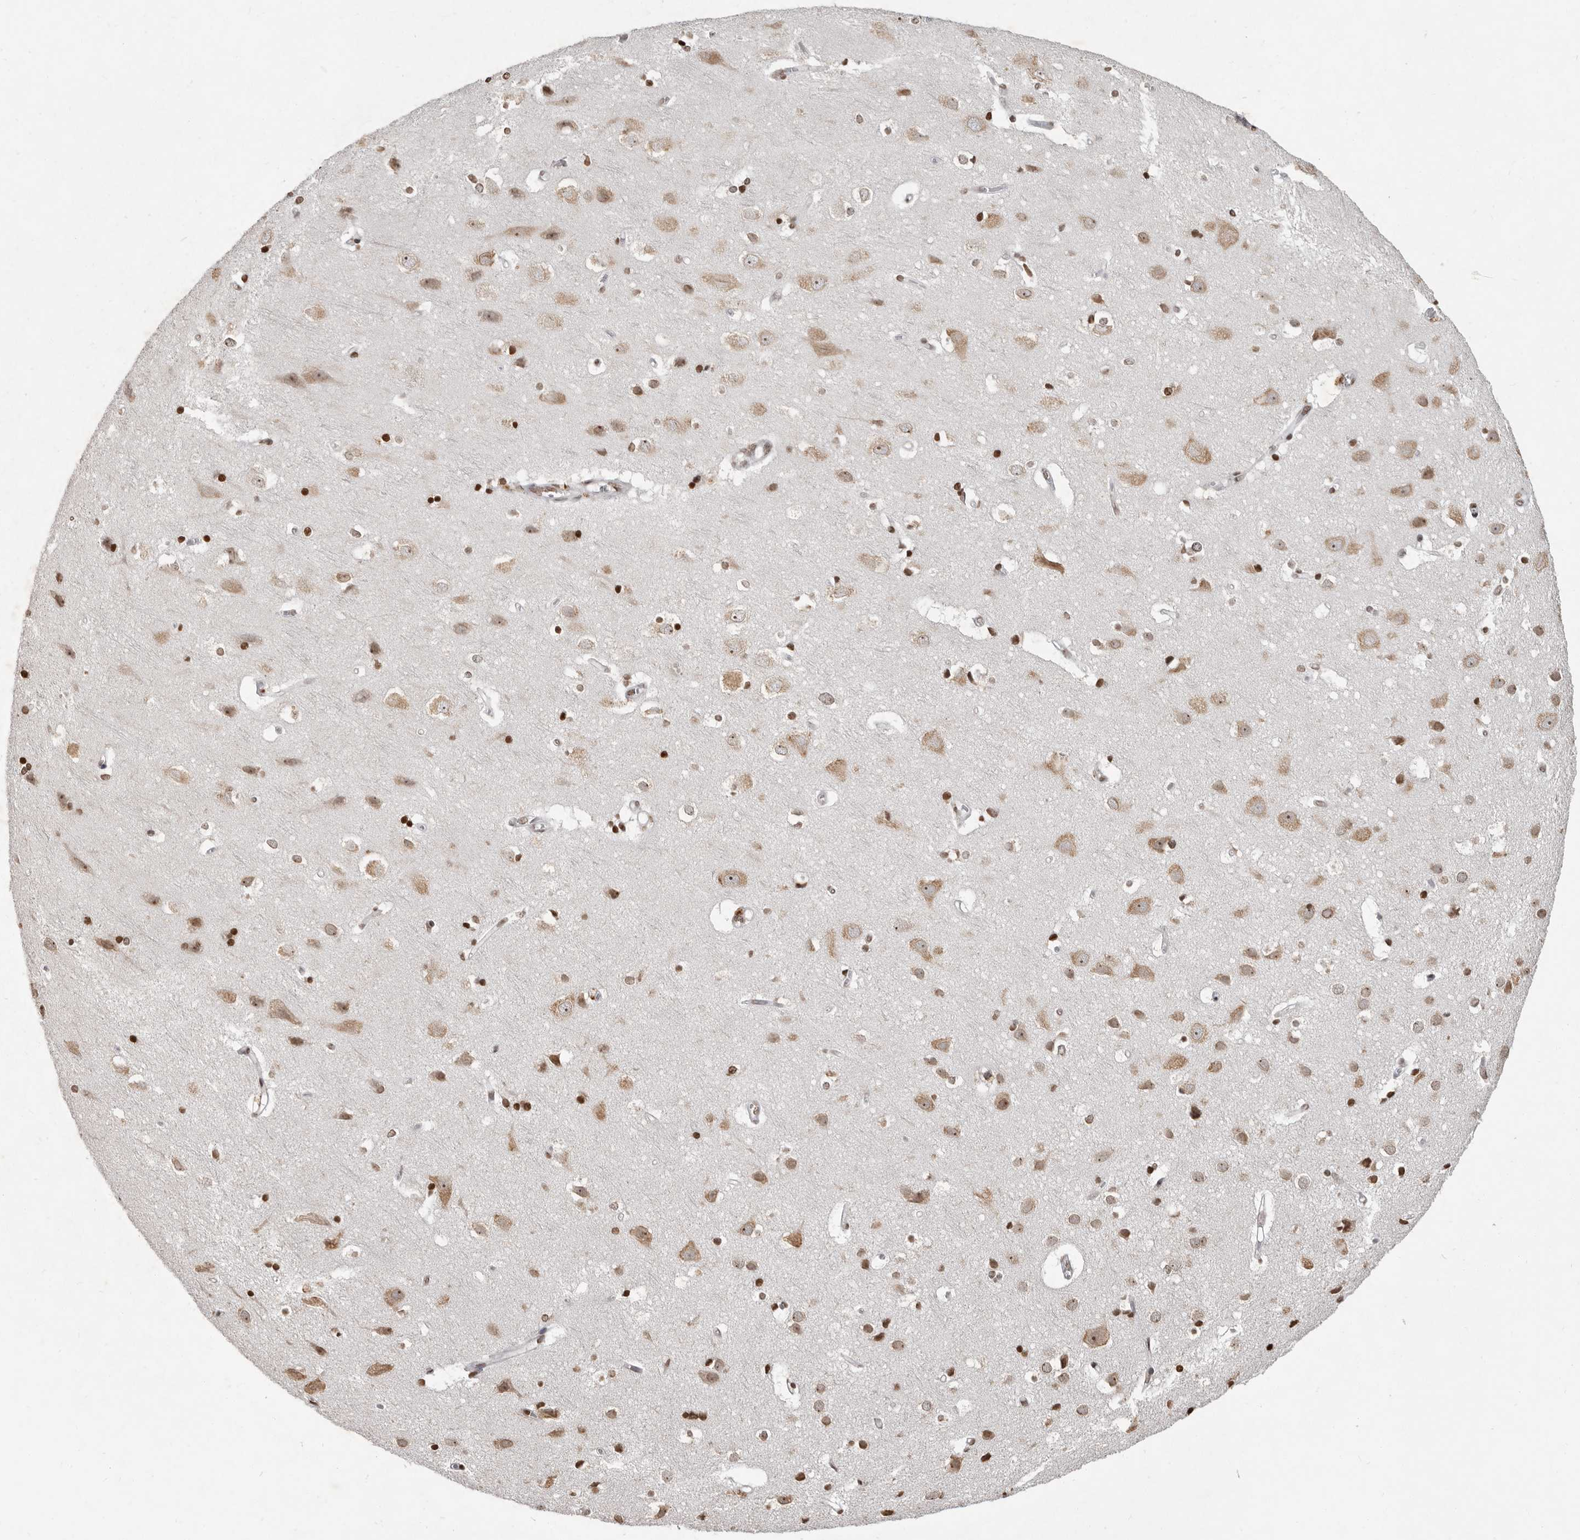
{"staining": {"intensity": "moderate", "quantity": ">75%", "location": "nuclear"}, "tissue": "cerebral cortex", "cell_type": "Endothelial cells", "image_type": "normal", "snomed": [{"axis": "morphology", "description": "Normal tissue, NOS"}, {"axis": "topography", "description": "Cerebral cortex"}], "caption": "Approximately >75% of endothelial cells in normal cerebral cortex display moderate nuclear protein staining as visualized by brown immunohistochemical staining.", "gene": "WDR45", "patient": {"sex": "male", "age": 54}}